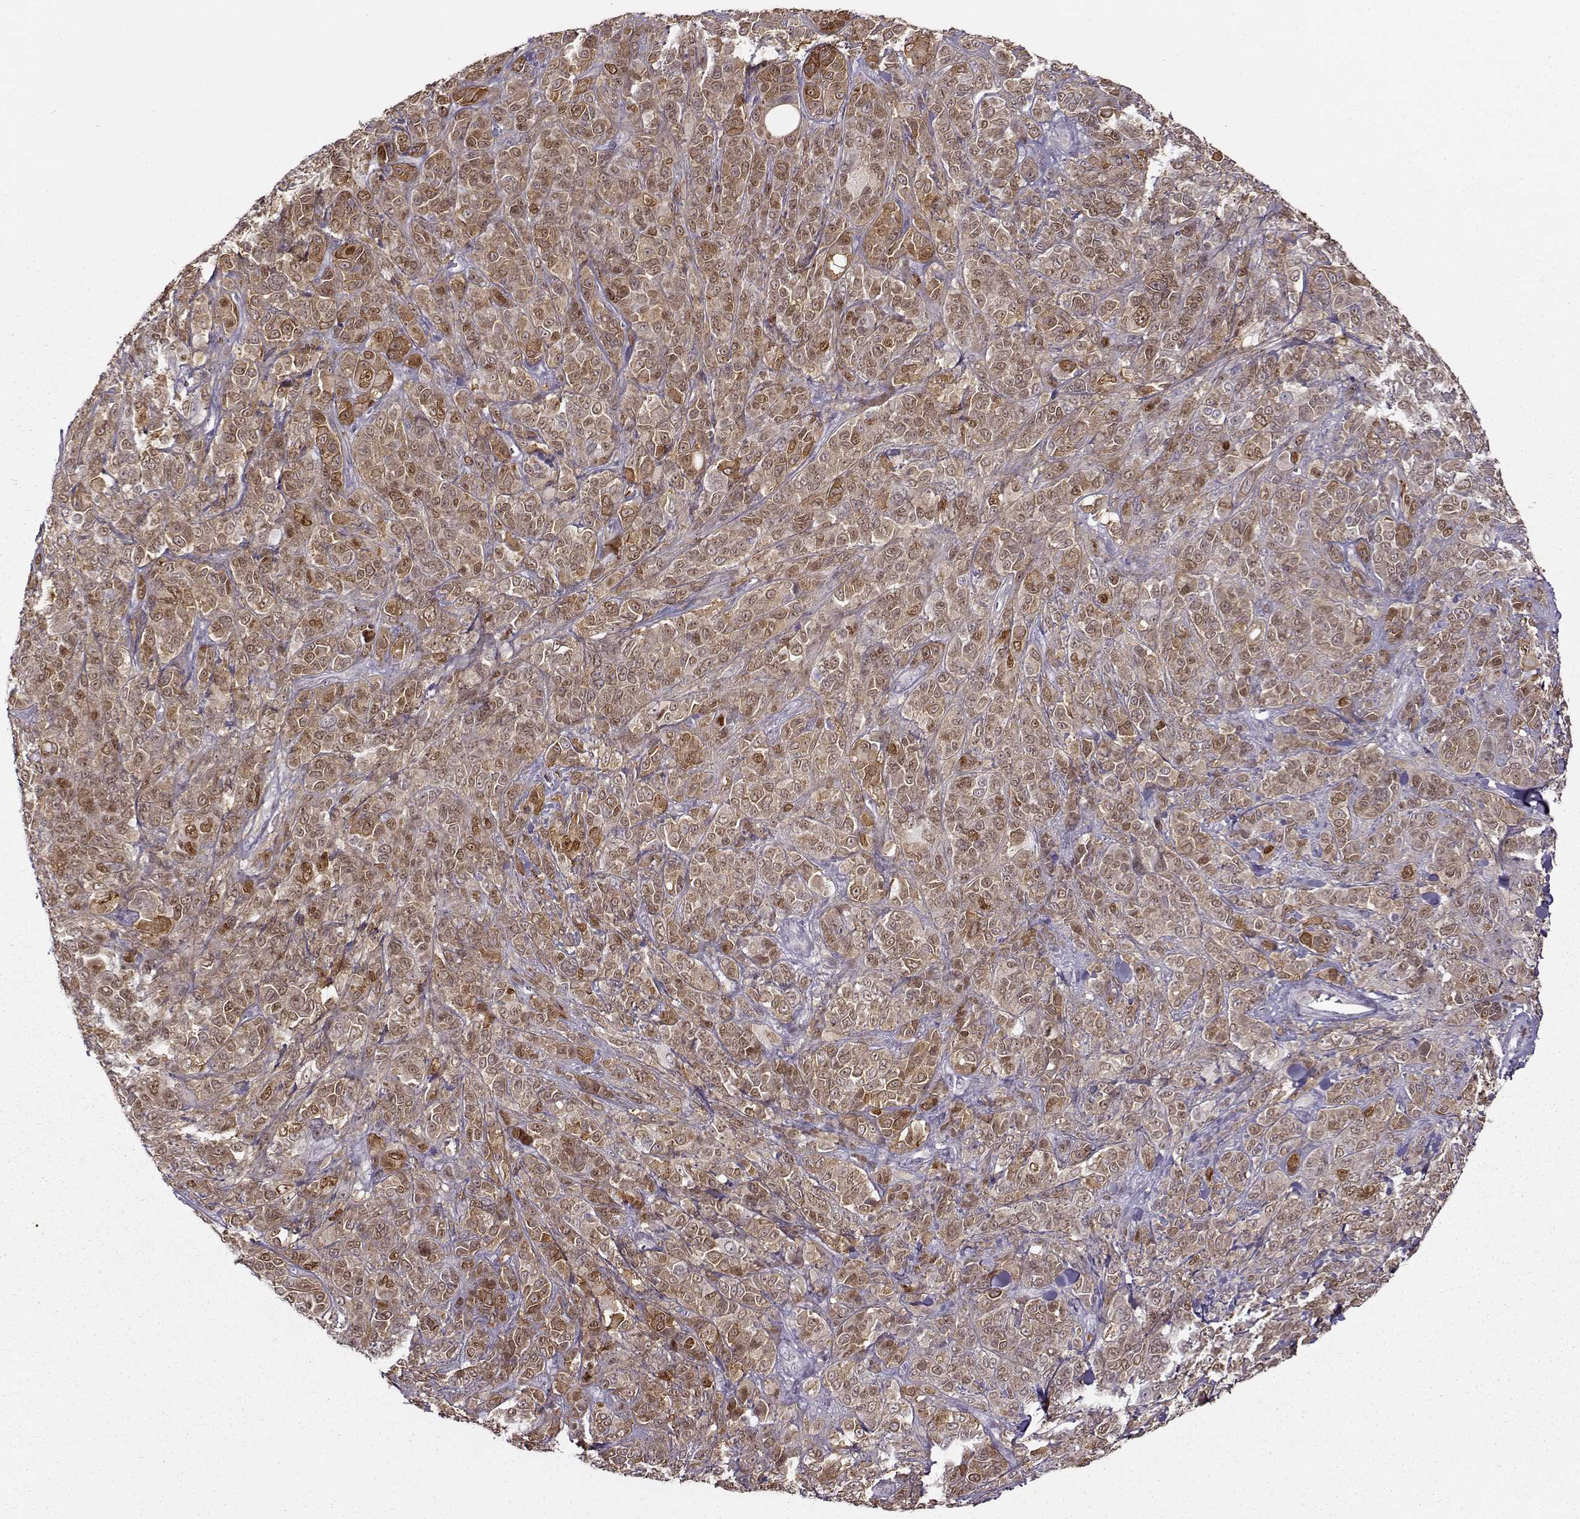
{"staining": {"intensity": "strong", "quantity": ">75%", "location": "cytoplasmic/membranous"}, "tissue": "melanoma", "cell_type": "Tumor cells", "image_type": "cancer", "snomed": [{"axis": "morphology", "description": "Malignant melanoma, NOS"}, {"axis": "topography", "description": "Skin"}], "caption": "A high amount of strong cytoplasmic/membranous staining is identified in about >75% of tumor cells in malignant melanoma tissue.", "gene": "BACH1", "patient": {"sex": "female", "age": 87}}